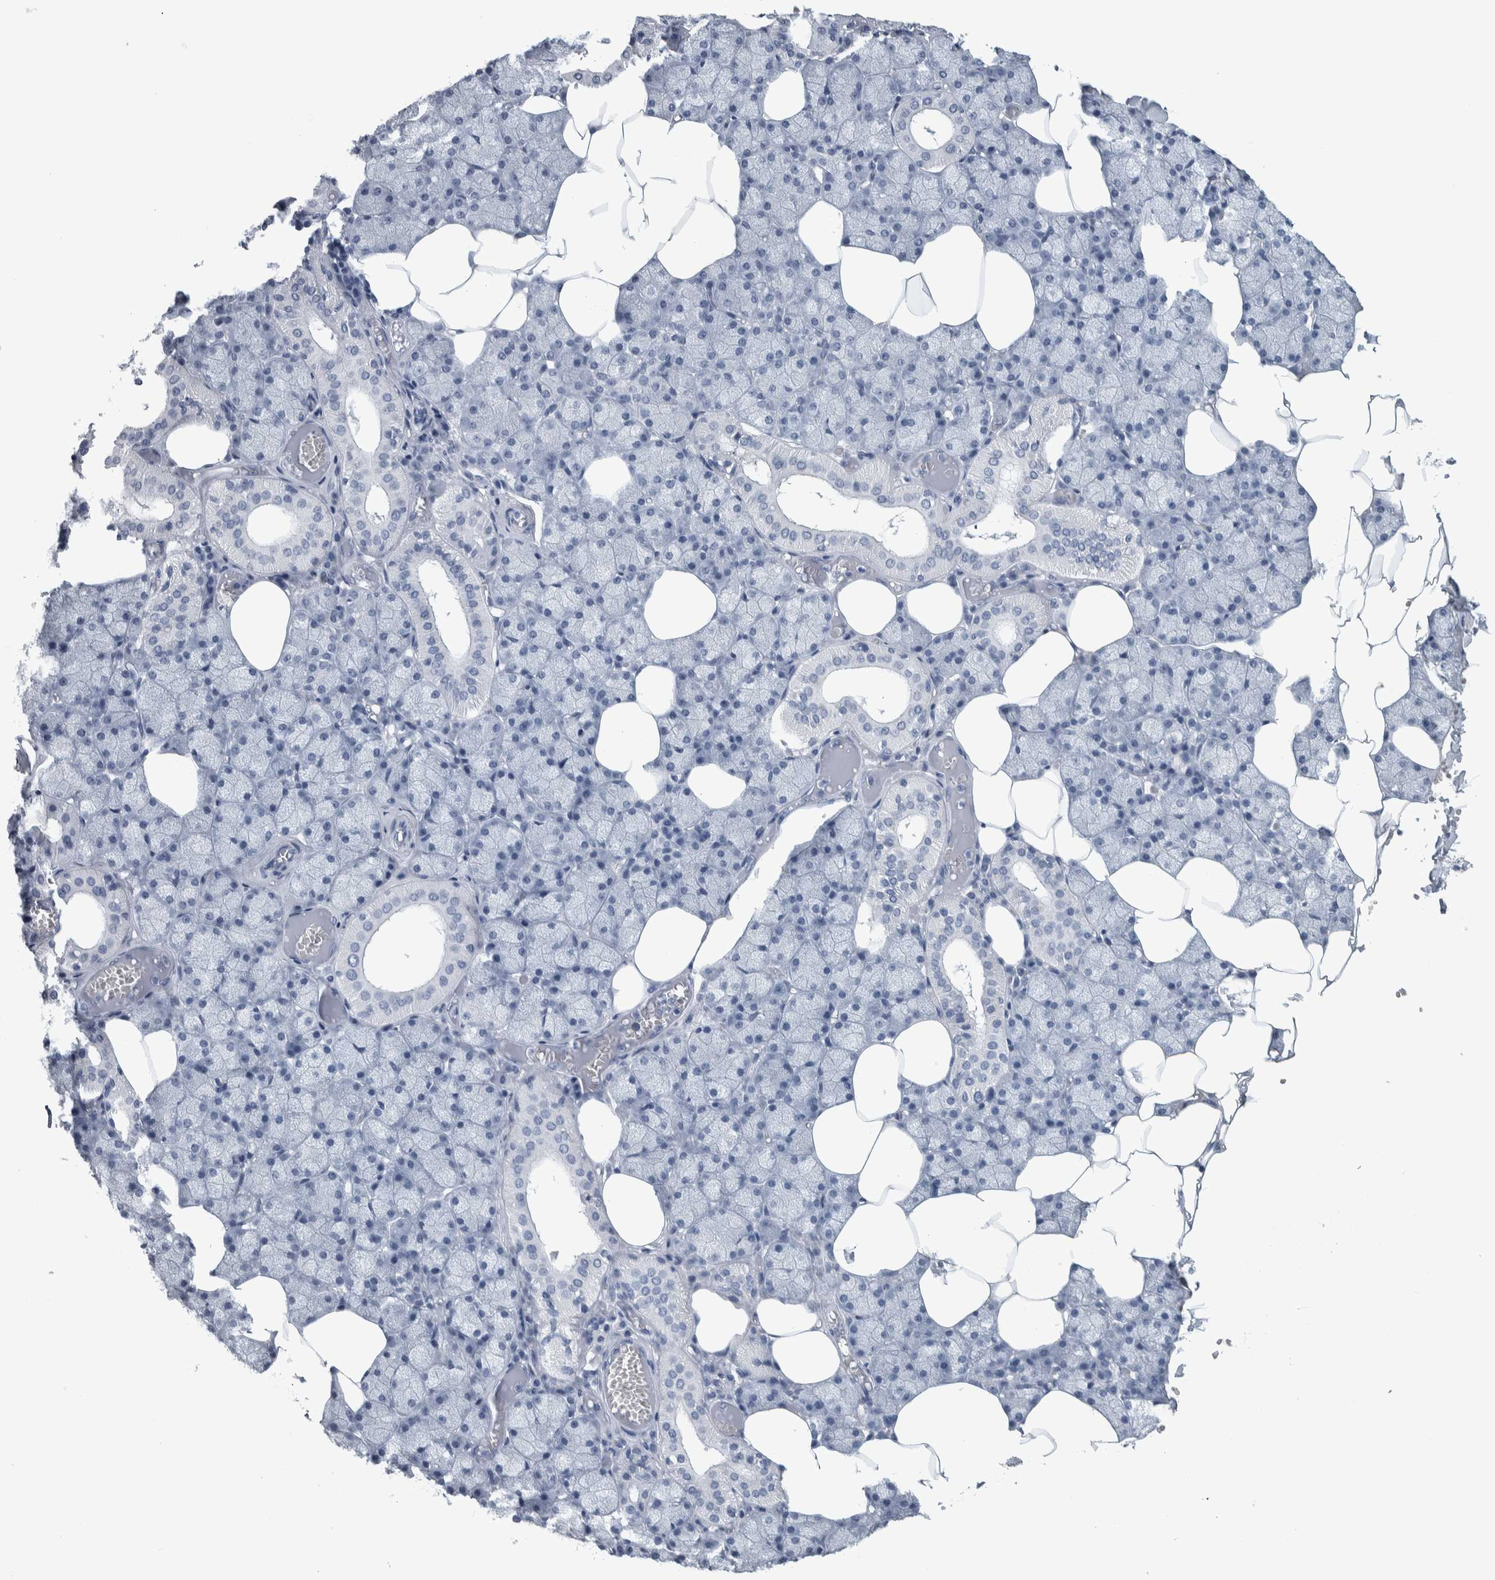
{"staining": {"intensity": "negative", "quantity": "none", "location": "none"}, "tissue": "salivary gland", "cell_type": "Glandular cells", "image_type": "normal", "snomed": [{"axis": "morphology", "description": "Normal tissue, NOS"}, {"axis": "topography", "description": "Salivary gland"}], "caption": "There is no significant staining in glandular cells of salivary gland. Nuclei are stained in blue.", "gene": "CDH17", "patient": {"sex": "male", "age": 62}}